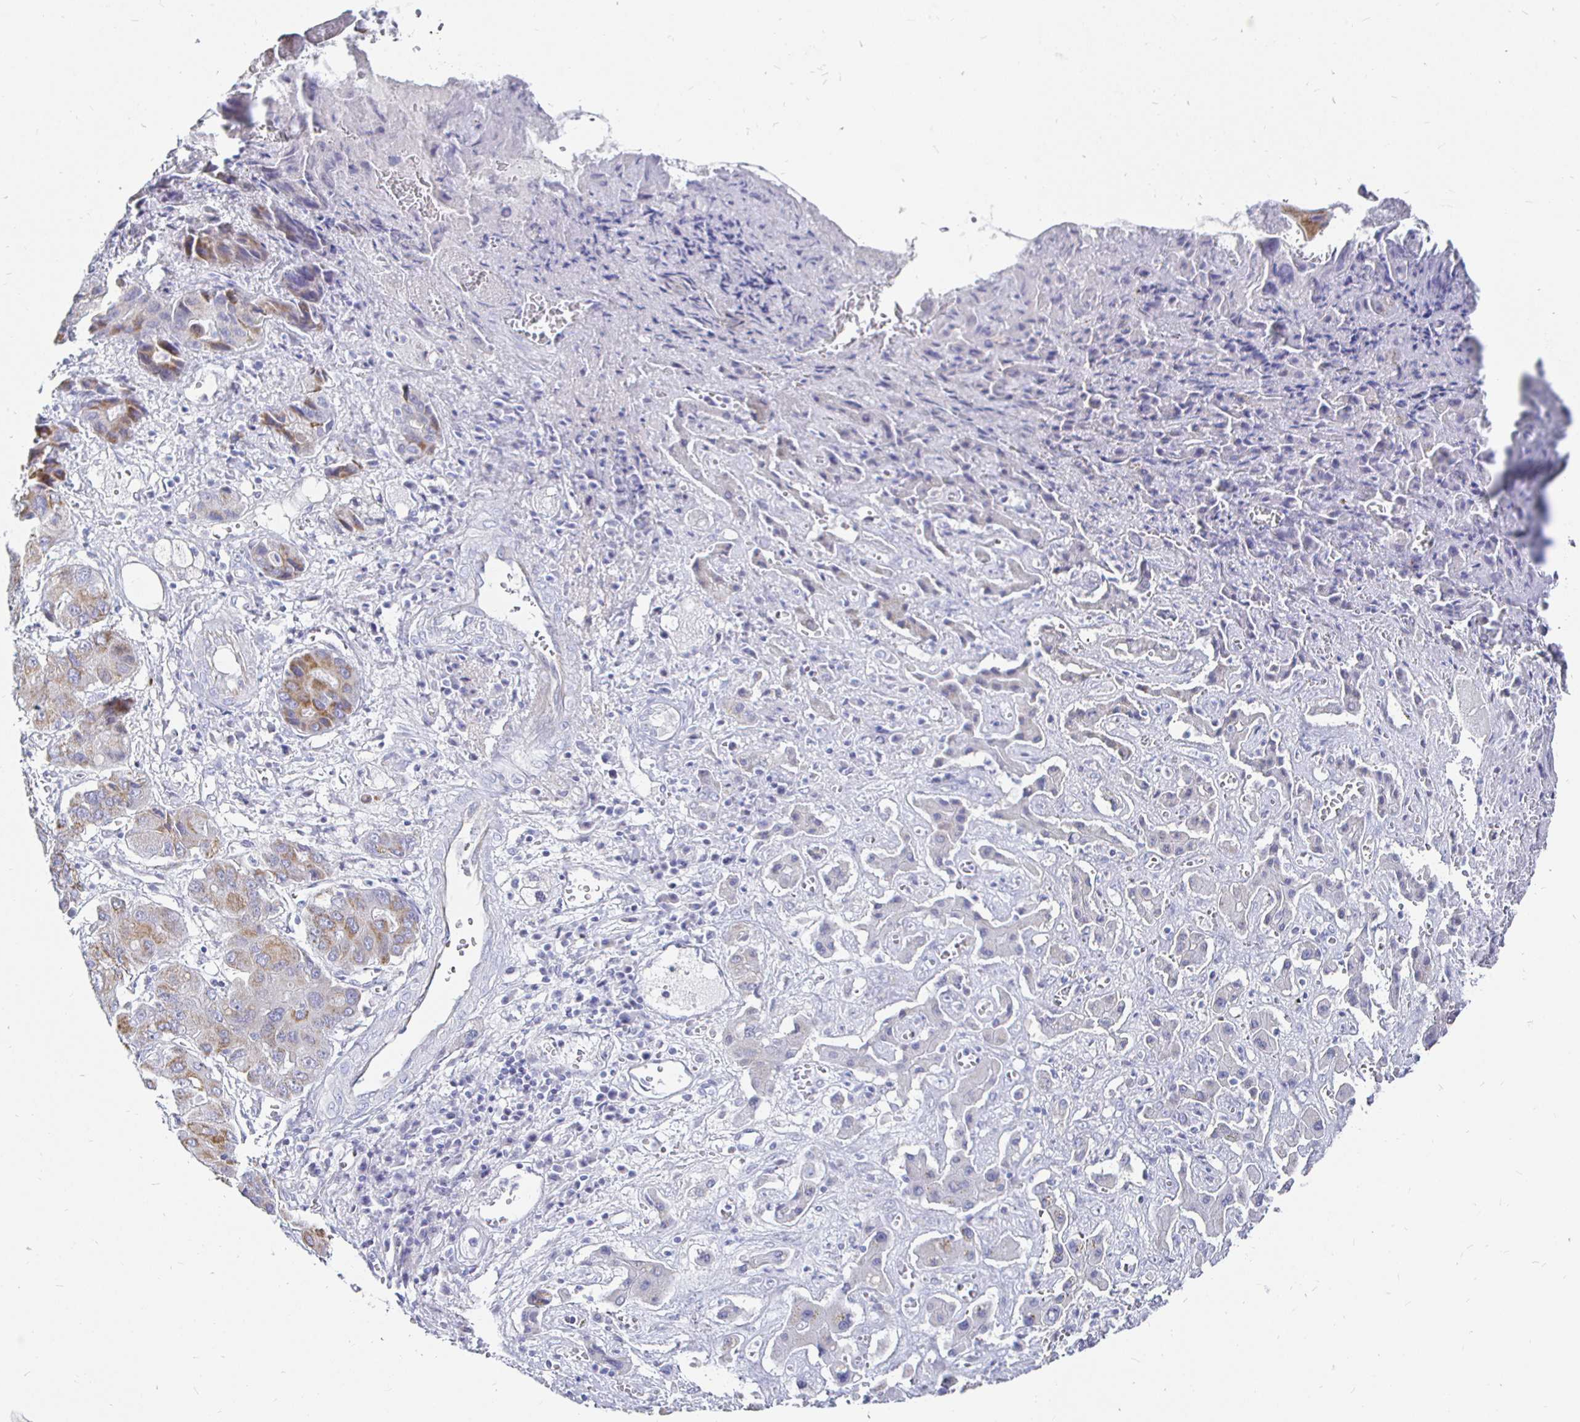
{"staining": {"intensity": "weak", "quantity": "25%-75%", "location": "cytoplasmic/membranous"}, "tissue": "liver cancer", "cell_type": "Tumor cells", "image_type": "cancer", "snomed": [{"axis": "morphology", "description": "Cholangiocarcinoma"}, {"axis": "topography", "description": "Liver"}], "caption": "Immunohistochemistry (IHC) of human liver cancer demonstrates low levels of weak cytoplasmic/membranous staining in about 25%-75% of tumor cells. Nuclei are stained in blue.", "gene": "CR2", "patient": {"sex": "male", "age": 67}}